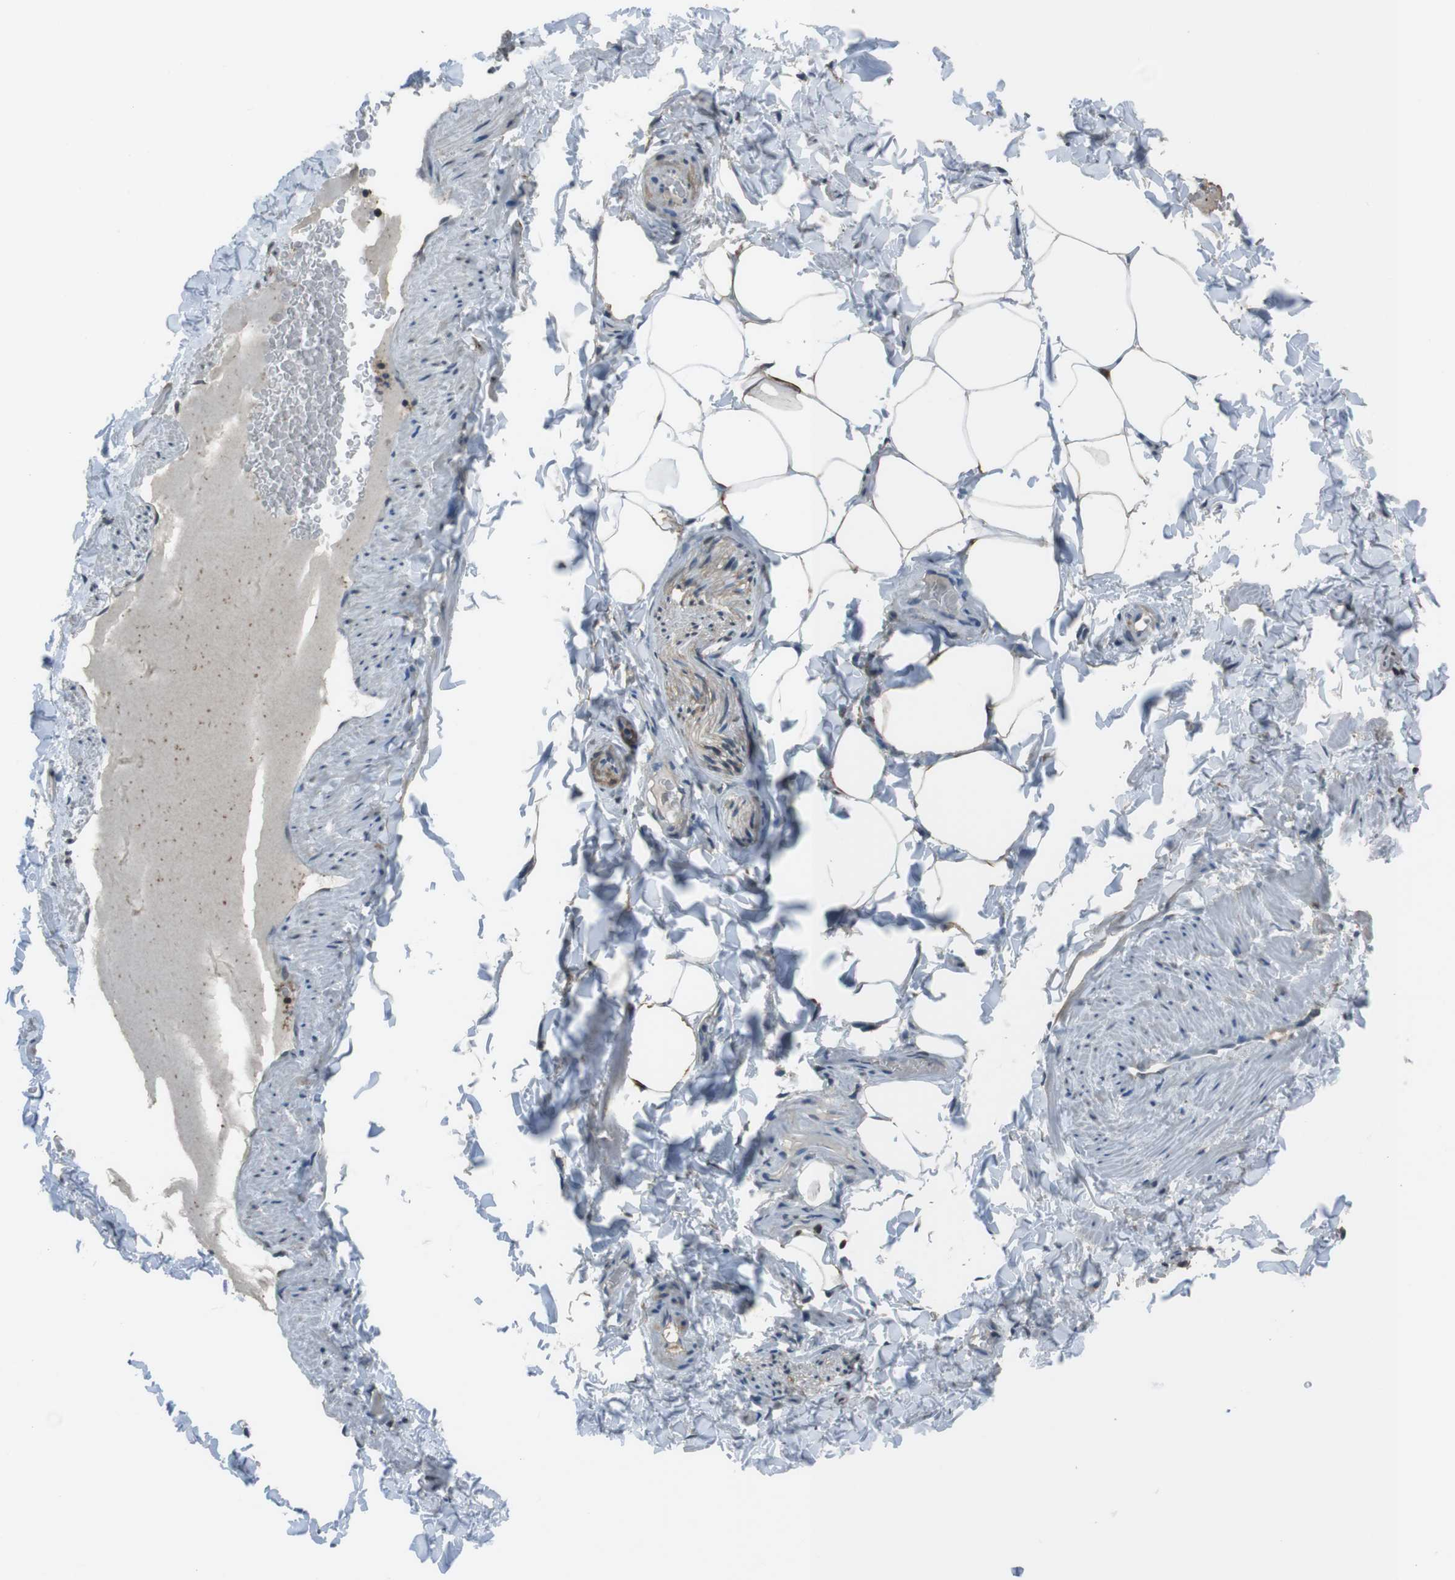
{"staining": {"intensity": "moderate", "quantity": "25%-75%", "location": "cytoplasmic/membranous"}, "tissue": "adipose tissue", "cell_type": "Adipocytes", "image_type": "normal", "snomed": [{"axis": "morphology", "description": "Normal tissue, NOS"}, {"axis": "topography", "description": "Vascular tissue"}], "caption": "Immunohistochemical staining of benign human adipose tissue shows moderate cytoplasmic/membranous protein staining in about 25%-75% of adipocytes. The protein is stained brown, and the nuclei are stained in blue (DAB IHC with brightfield microscopy, high magnification).", "gene": "TWSG1", "patient": {"sex": "male", "age": 41}}